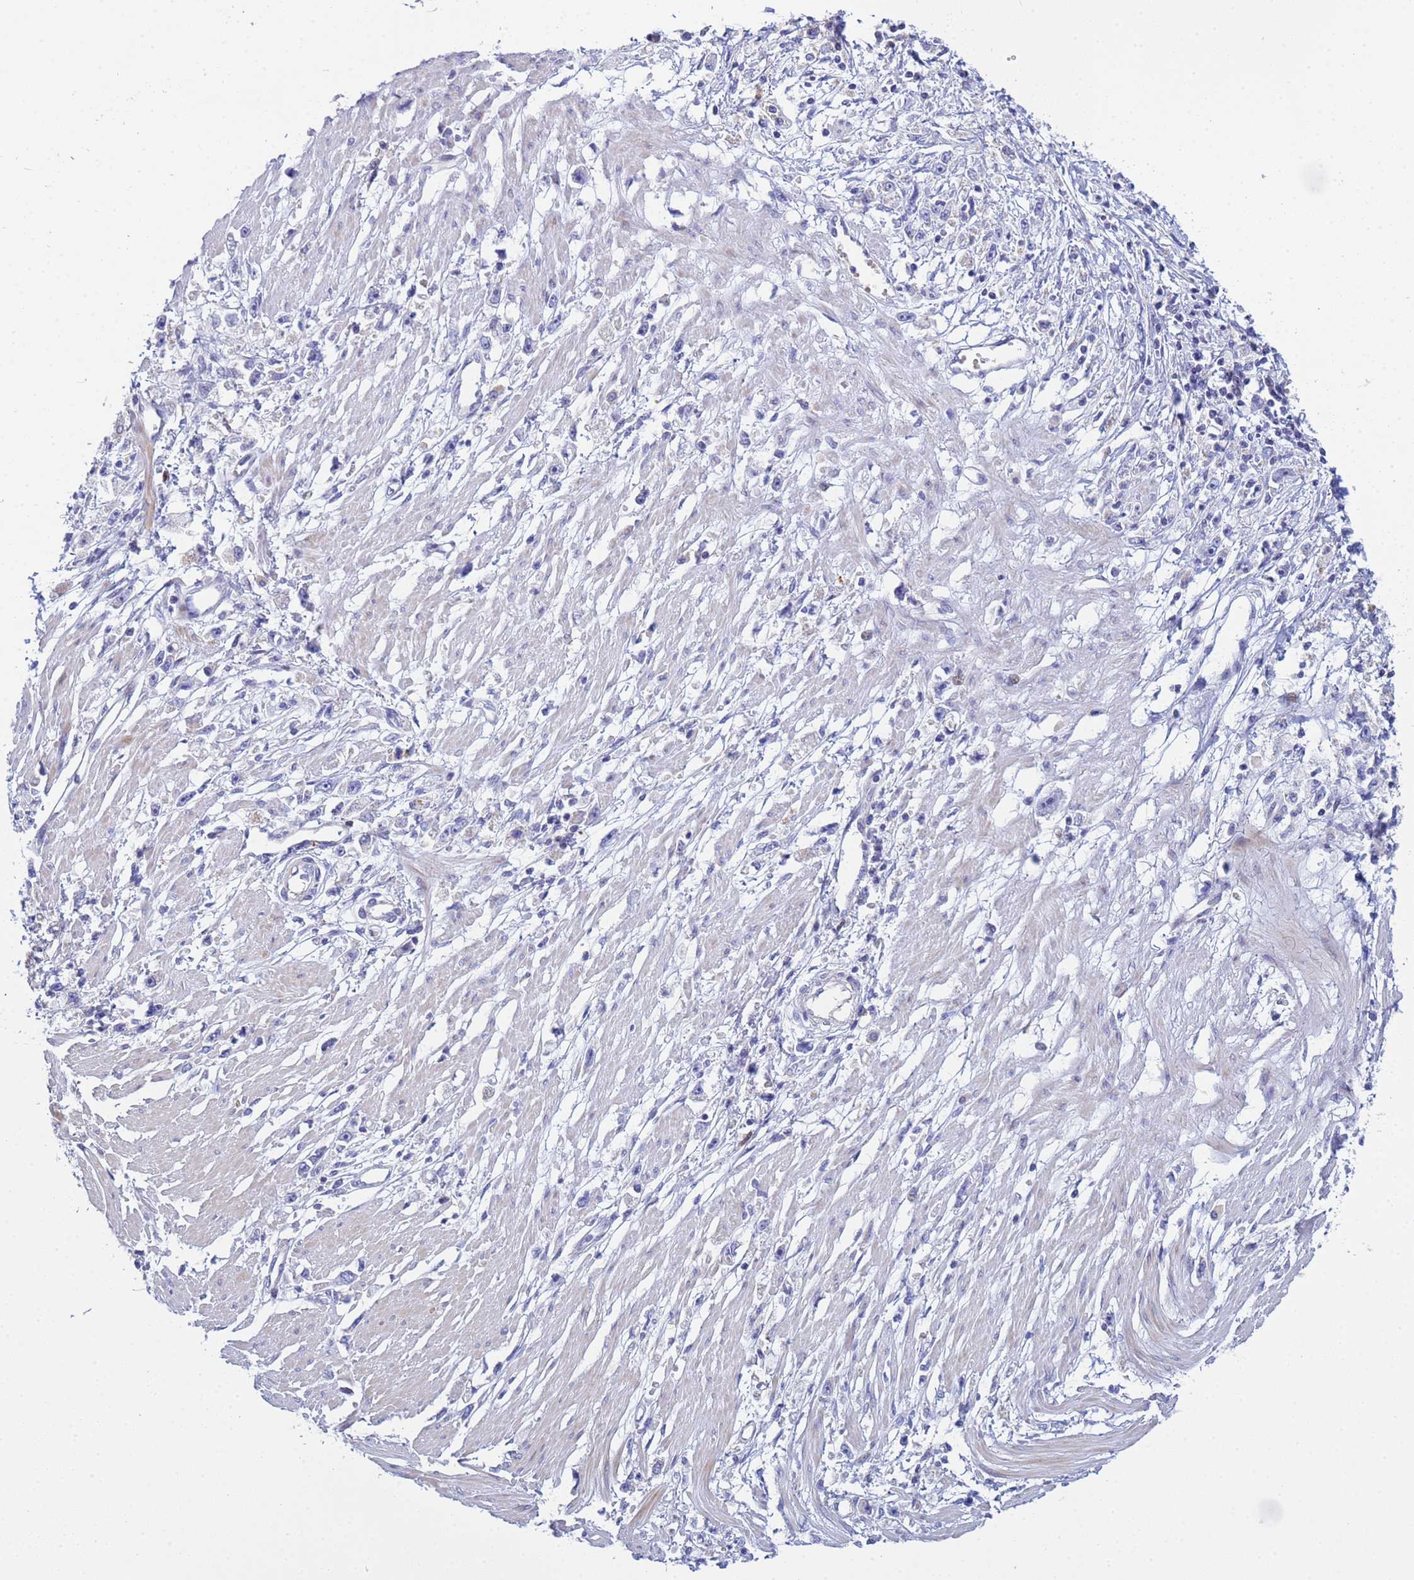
{"staining": {"intensity": "negative", "quantity": "none", "location": "none"}, "tissue": "stomach cancer", "cell_type": "Tumor cells", "image_type": "cancer", "snomed": [{"axis": "morphology", "description": "Adenocarcinoma, NOS"}, {"axis": "topography", "description": "Stomach"}], "caption": "Human stomach adenocarcinoma stained for a protein using immunohistochemistry (IHC) exhibits no positivity in tumor cells.", "gene": "PPP6R1", "patient": {"sex": "female", "age": 59}}